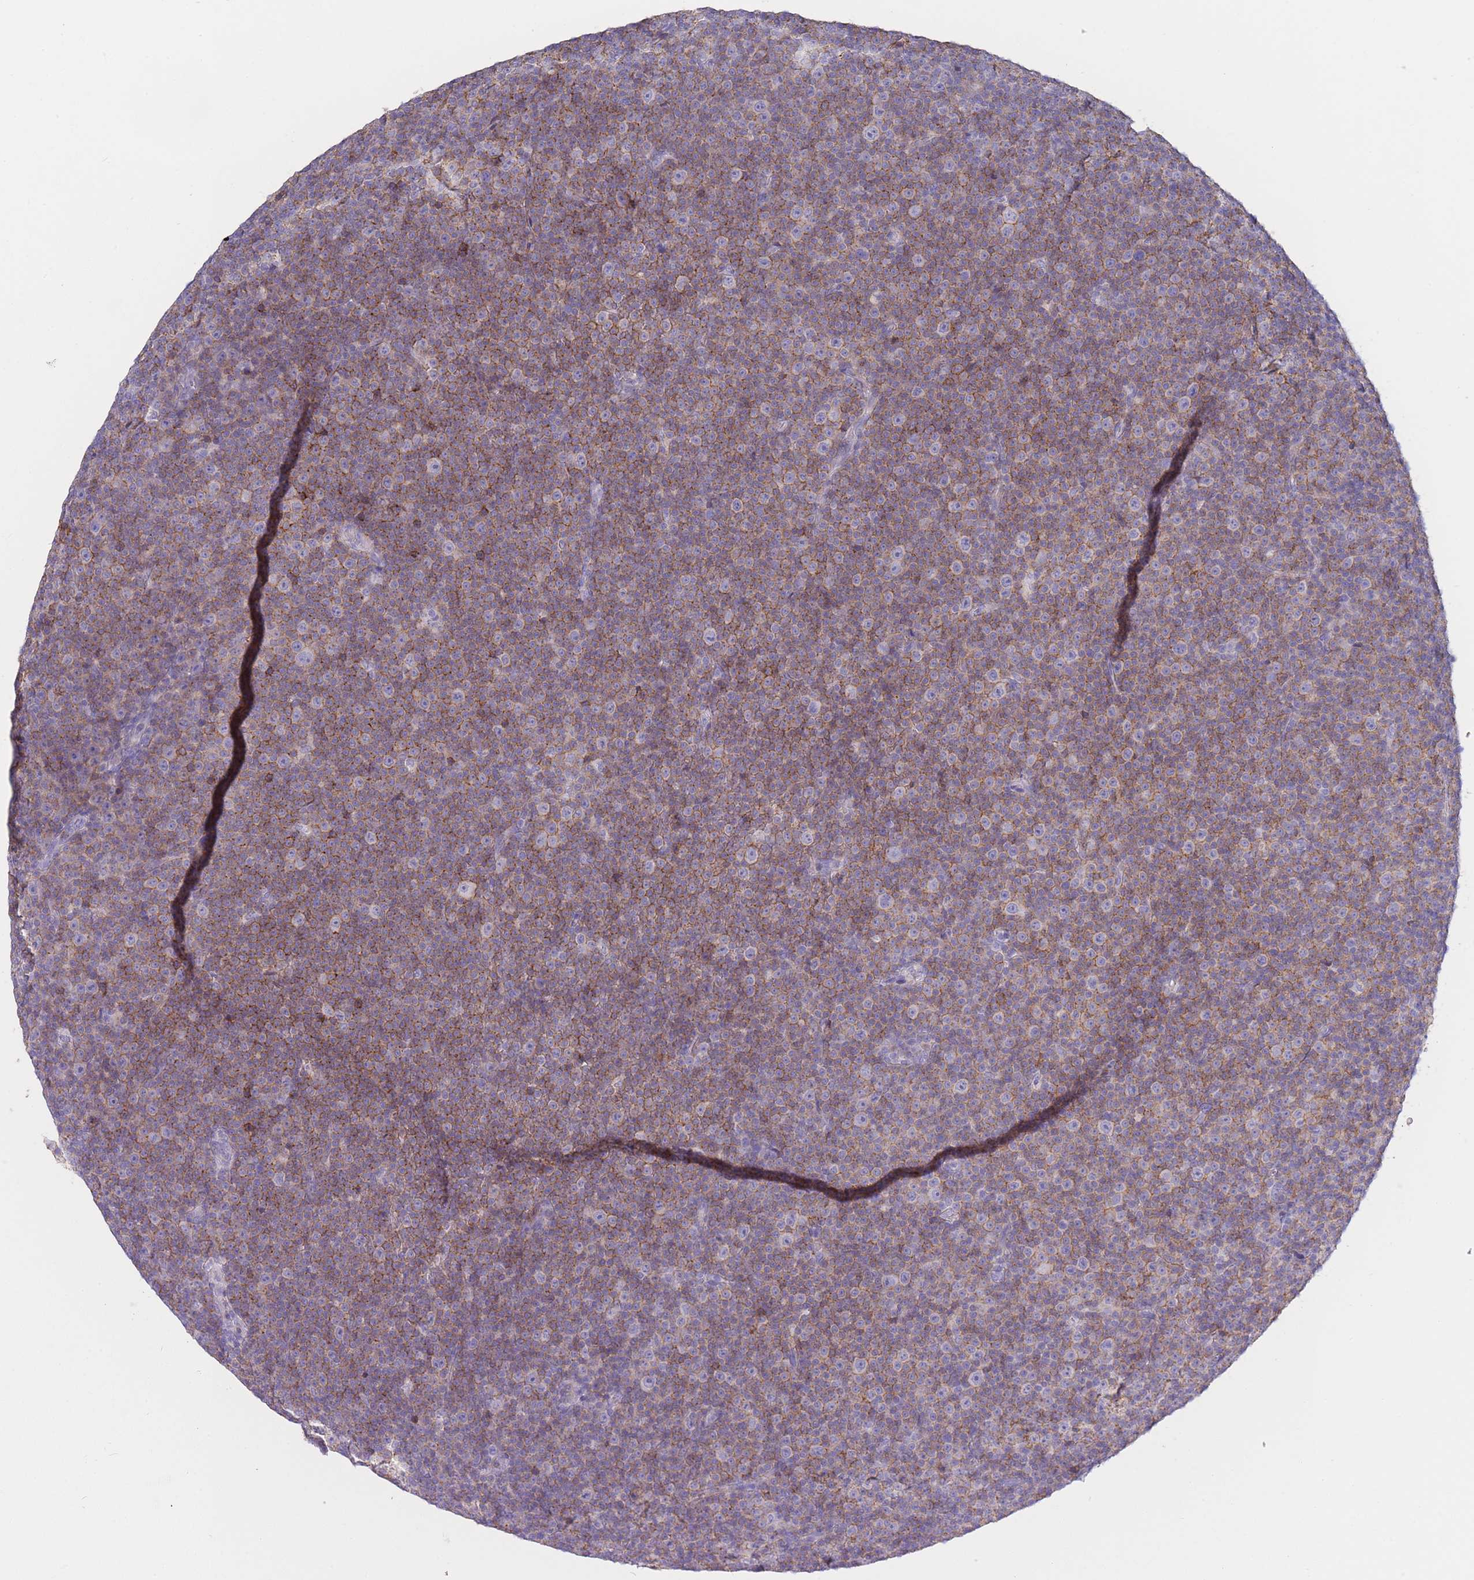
{"staining": {"intensity": "moderate", "quantity": "25%-75%", "location": "cytoplasmic/membranous"}, "tissue": "lymphoma", "cell_type": "Tumor cells", "image_type": "cancer", "snomed": [{"axis": "morphology", "description": "Malignant lymphoma, non-Hodgkin's type, Low grade"}, {"axis": "topography", "description": "Lymph node"}], "caption": "Lymphoma stained with immunohistochemistry (IHC) displays moderate cytoplasmic/membranous positivity in approximately 25%-75% of tumor cells. Using DAB (brown) and hematoxylin (blue) stains, captured at high magnification using brightfield microscopy.", "gene": "CD37", "patient": {"sex": "female", "age": 67}}